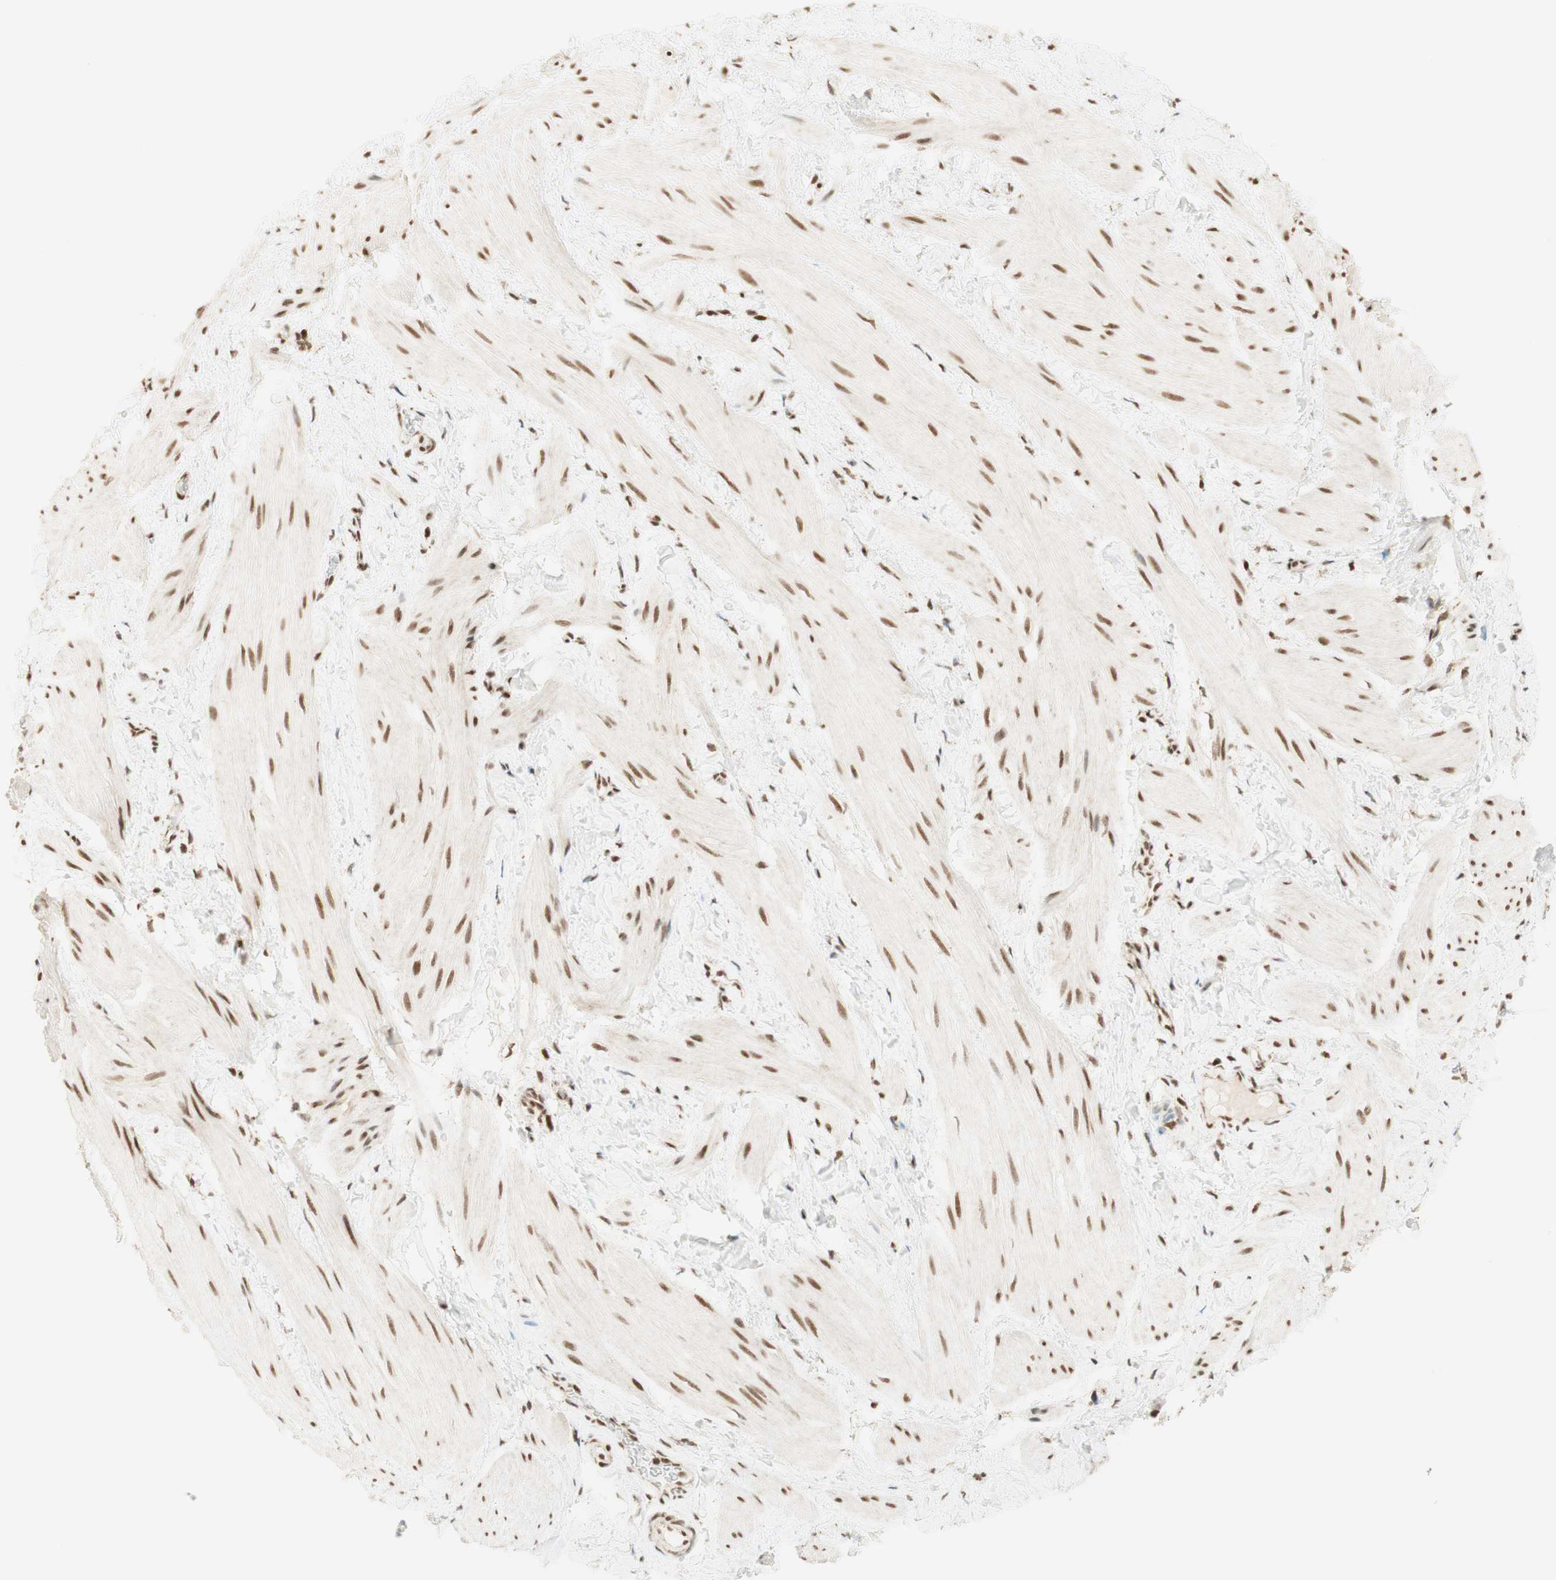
{"staining": {"intensity": "moderate", "quantity": ">75%", "location": "nuclear"}, "tissue": "smooth muscle", "cell_type": "Smooth muscle cells", "image_type": "normal", "snomed": [{"axis": "morphology", "description": "Normal tissue, NOS"}, {"axis": "topography", "description": "Smooth muscle"}], "caption": "The photomicrograph displays staining of benign smooth muscle, revealing moderate nuclear protein expression (brown color) within smooth muscle cells. (brown staining indicates protein expression, while blue staining denotes nuclei).", "gene": "ZNF782", "patient": {"sex": "male", "age": 16}}